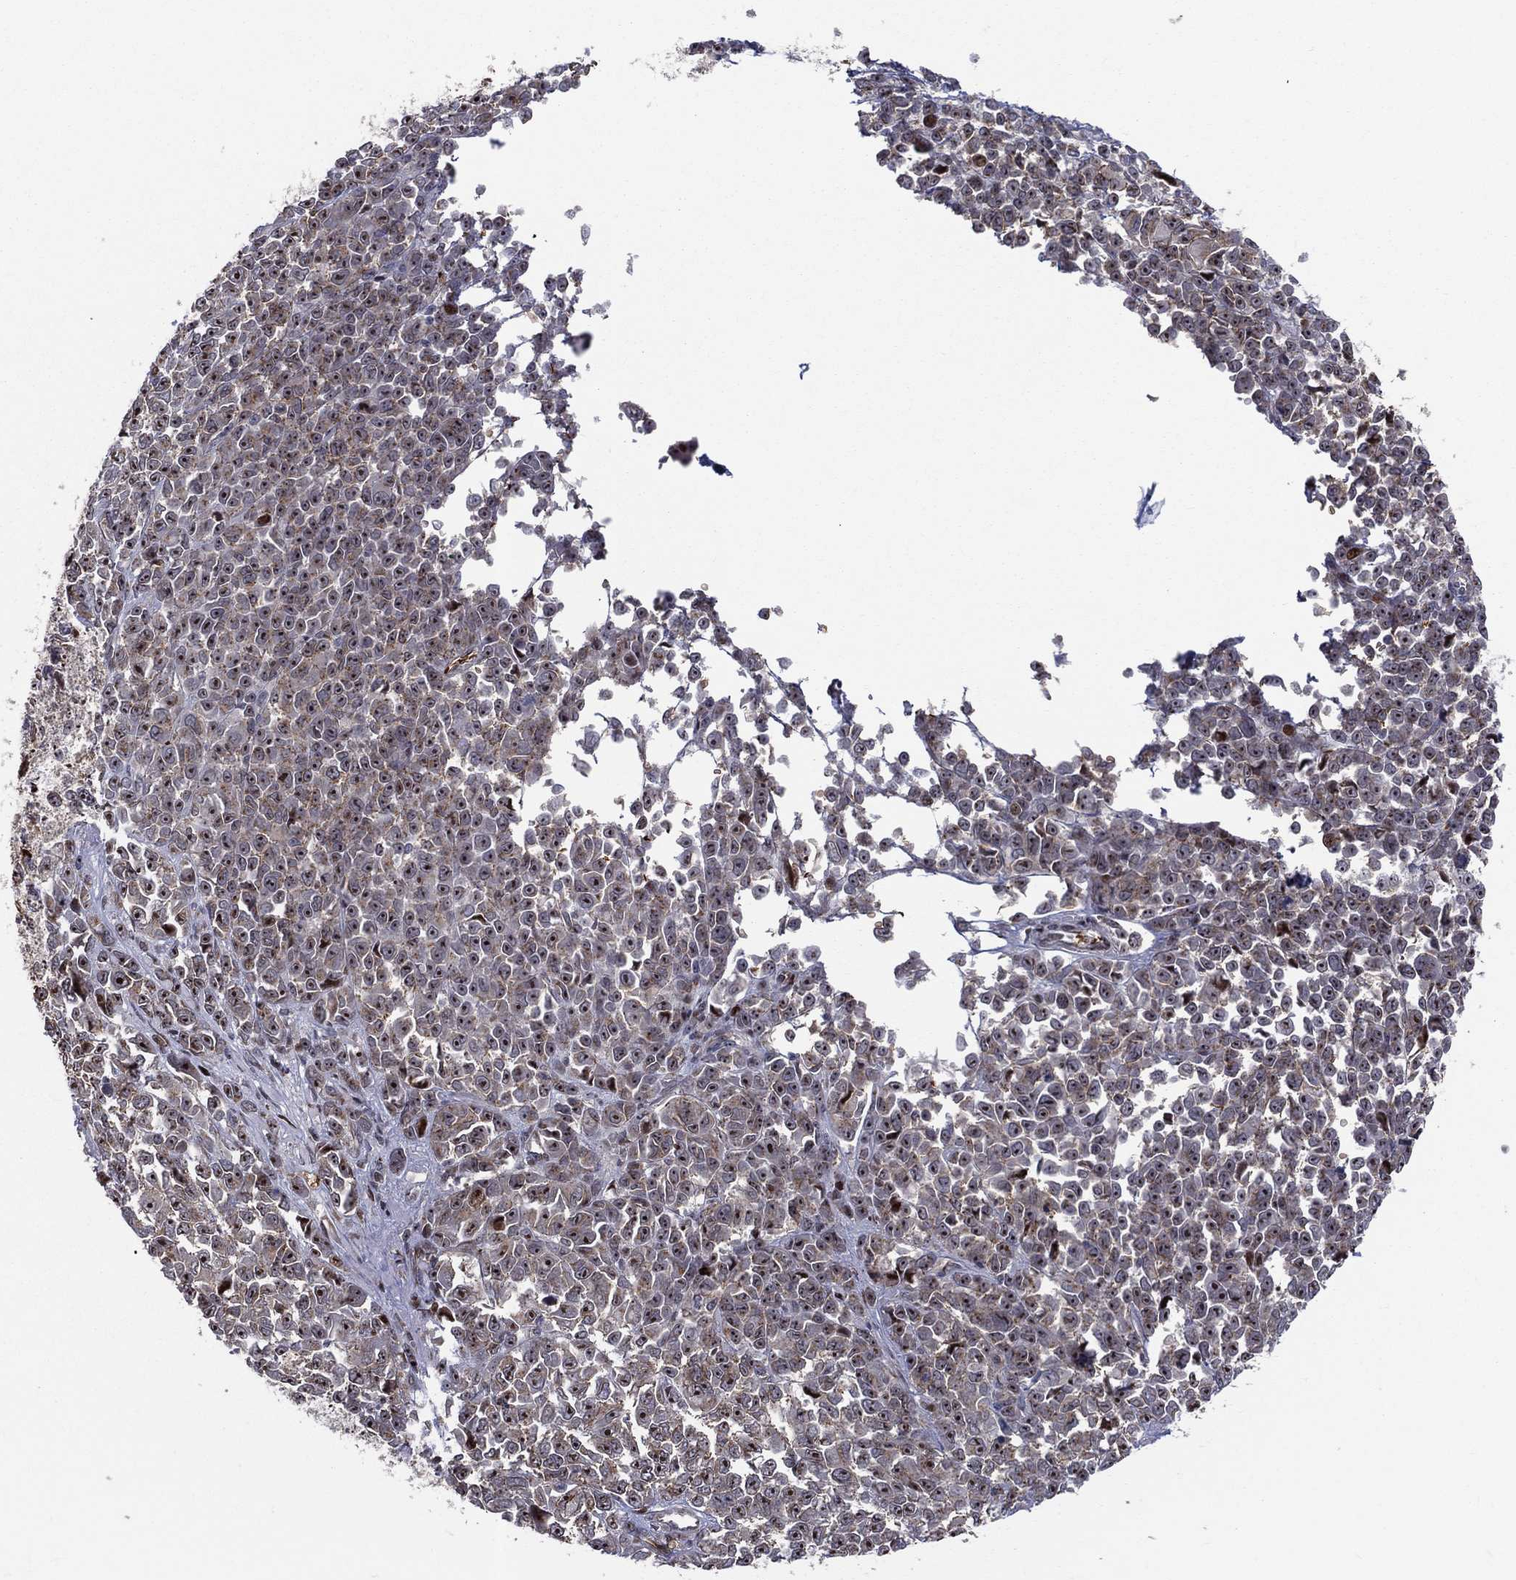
{"staining": {"intensity": "strong", "quantity": "25%-75%", "location": "nuclear"}, "tissue": "melanoma", "cell_type": "Tumor cells", "image_type": "cancer", "snomed": [{"axis": "morphology", "description": "Malignant melanoma, NOS"}, {"axis": "topography", "description": "Skin"}], "caption": "Immunohistochemical staining of human melanoma demonstrates strong nuclear protein staining in approximately 25%-75% of tumor cells. Using DAB (brown) and hematoxylin (blue) stains, captured at high magnification using brightfield microscopy.", "gene": "VHL", "patient": {"sex": "female", "age": 95}}